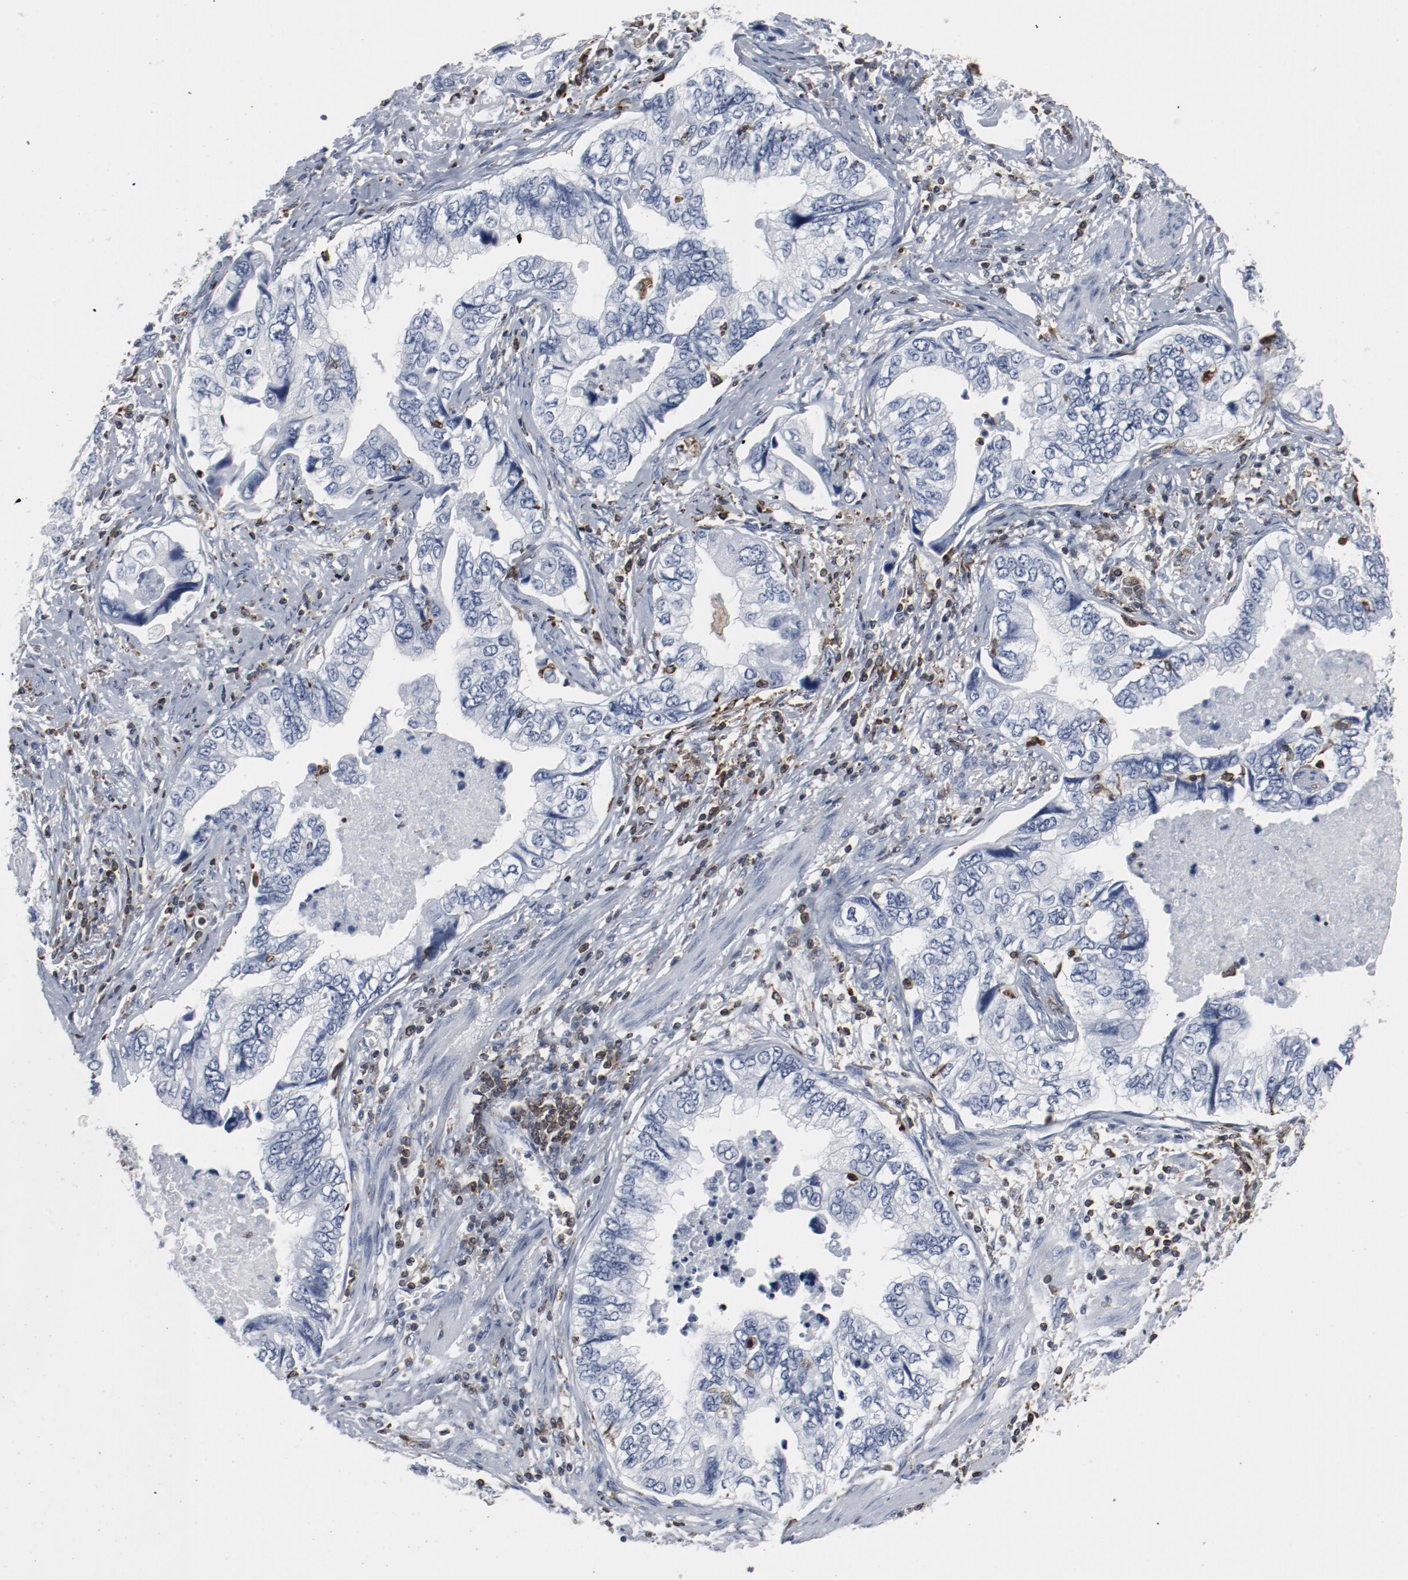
{"staining": {"intensity": "negative", "quantity": "none", "location": "none"}, "tissue": "stomach cancer", "cell_type": "Tumor cells", "image_type": "cancer", "snomed": [{"axis": "morphology", "description": "Adenocarcinoma, NOS"}, {"axis": "topography", "description": "Pancreas"}, {"axis": "topography", "description": "Stomach, upper"}], "caption": "Immunohistochemical staining of stomach cancer (adenocarcinoma) reveals no significant positivity in tumor cells.", "gene": "LCP2", "patient": {"sex": "male", "age": 77}}